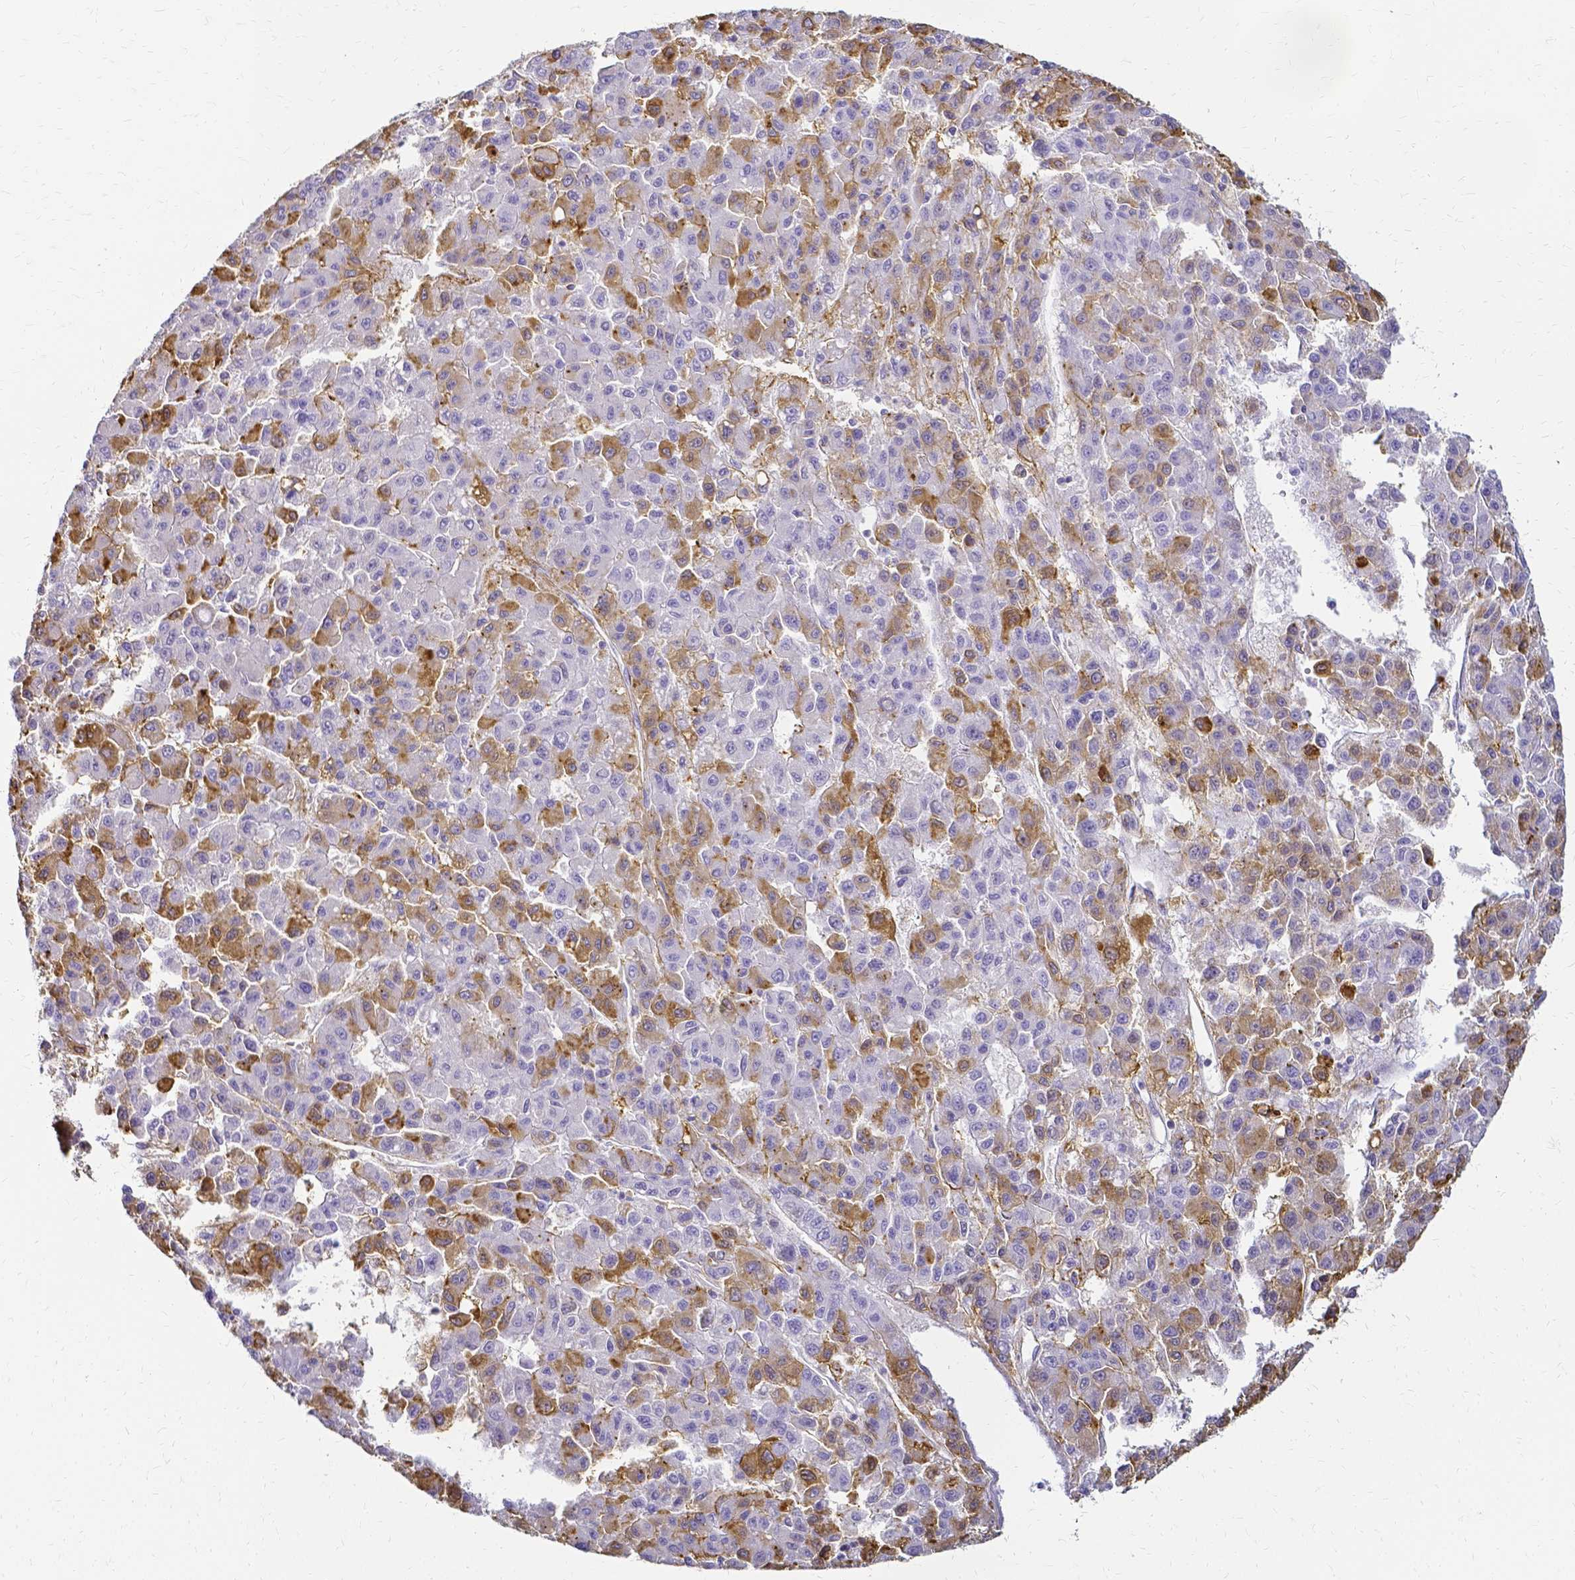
{"staining": {"intensity": "moderate", "quantity": "25%-75%", "location": "cytoplasmic/membranous"}, "tissue": "liver cancer", "cell_type": "Tumor cells", "image_type": "cancer", "snomed": [{"axis": "morphology", "description": "Carcinoma, Hepatocellular, NOS"}, {"axis": "topography", "description": "Liver"}], "caption": "Moderate cytoplasmic/membranous positivity is appreciated in approximately 25%-75% of tumor cells in liver hepatocellular carcinoma.", "gene": "HSPA12A", "patient": {"sex": "male", "age": 70}}